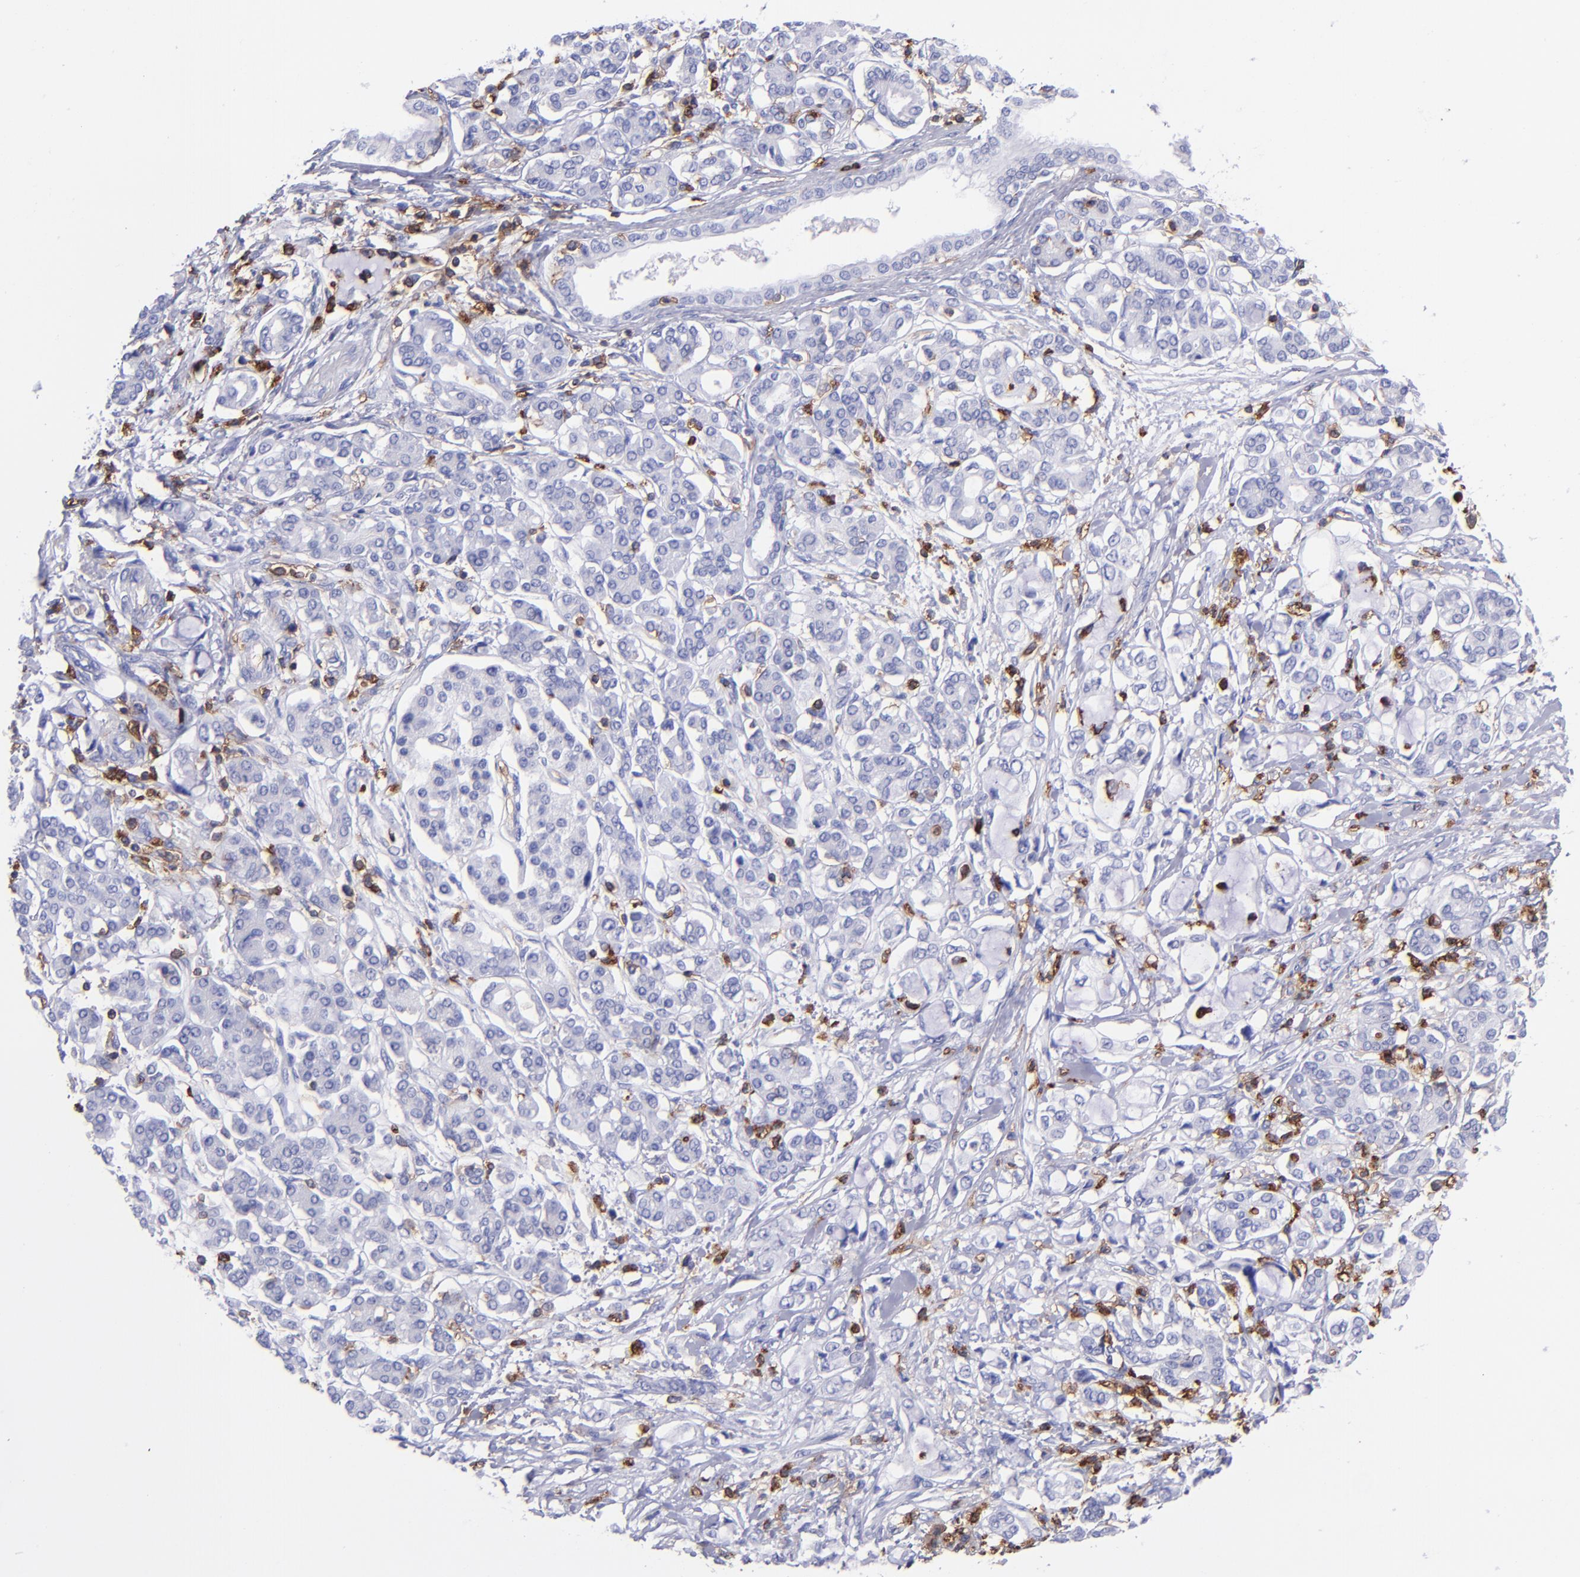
{"staining": {"intensity": "negative", "quantity": "none", "location": "none"}, "tissue": "pancreatic cancer", "cell_type": "Tumor cells", "image_type": "cancer", "snomed": [{"axis": "morphology", "description": "Adenocarcinoma, NOS"}, {"axis": "topography", "description": "Pancreas"}], "caption": "Immunohistochemical staining of human pancreatic adenocarcinoma demonstrates no significant expression in tumor cells.", "gene": "ICAM3", "patient": {"sex": "female", "age": 70}}